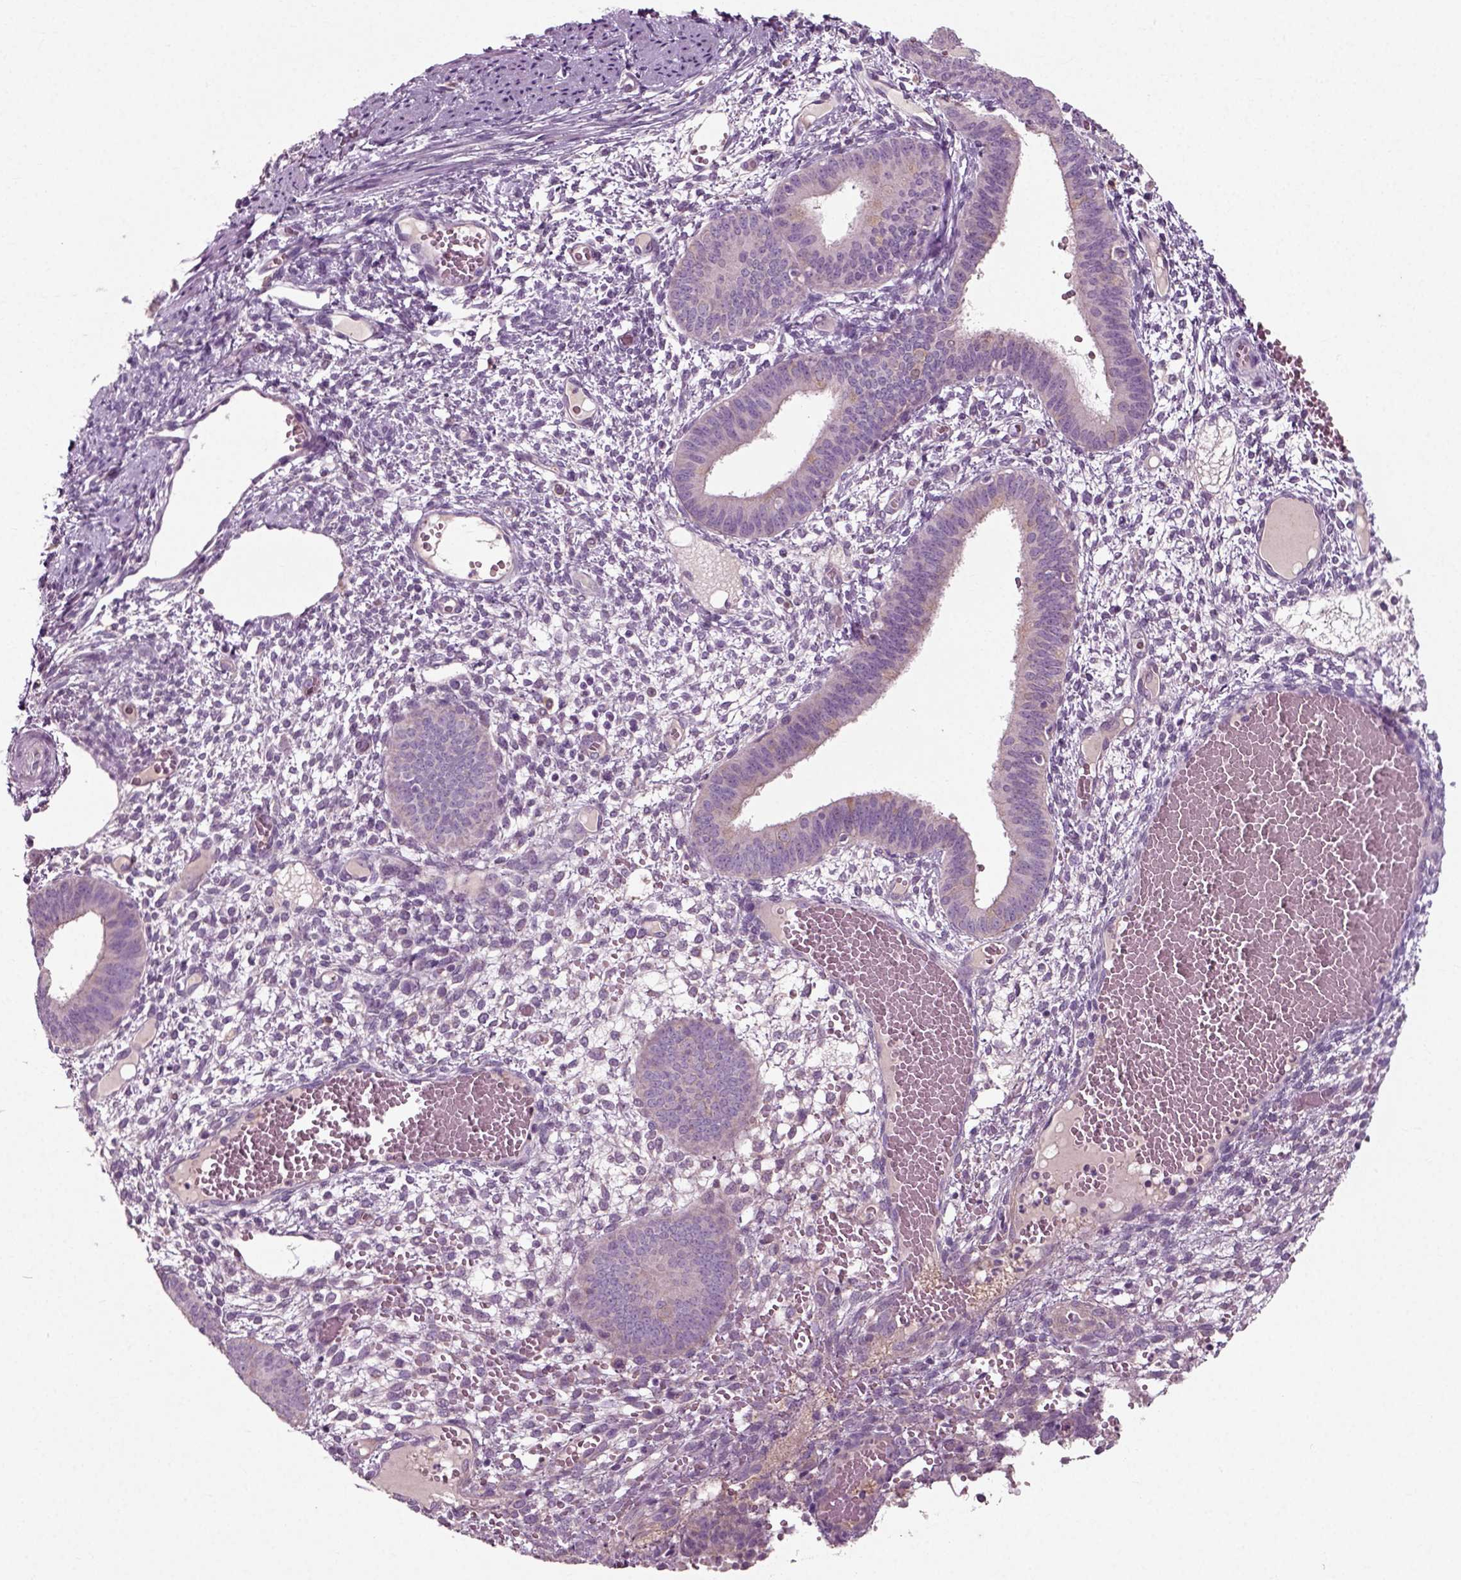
{"staining": {"intensity": "negative", "quantity": "none", "location": "none"}, "tissue": "endometrium", "cell_type": "Cells in endometrial stroma", "image_type": "normal", "snomed": [{"axis": "morphology", "description": "Normal tissue, NOS"}, {"axis": "topography", "description": "Endometrium"}], "caption": "Cells in endometrial stroma show no significant protein staining in normal endometrium. (Brightfield microscopy of DAB IHC at high magnification).", "gene": "RND2", "patient": {"sex": "female", "age": 42}}